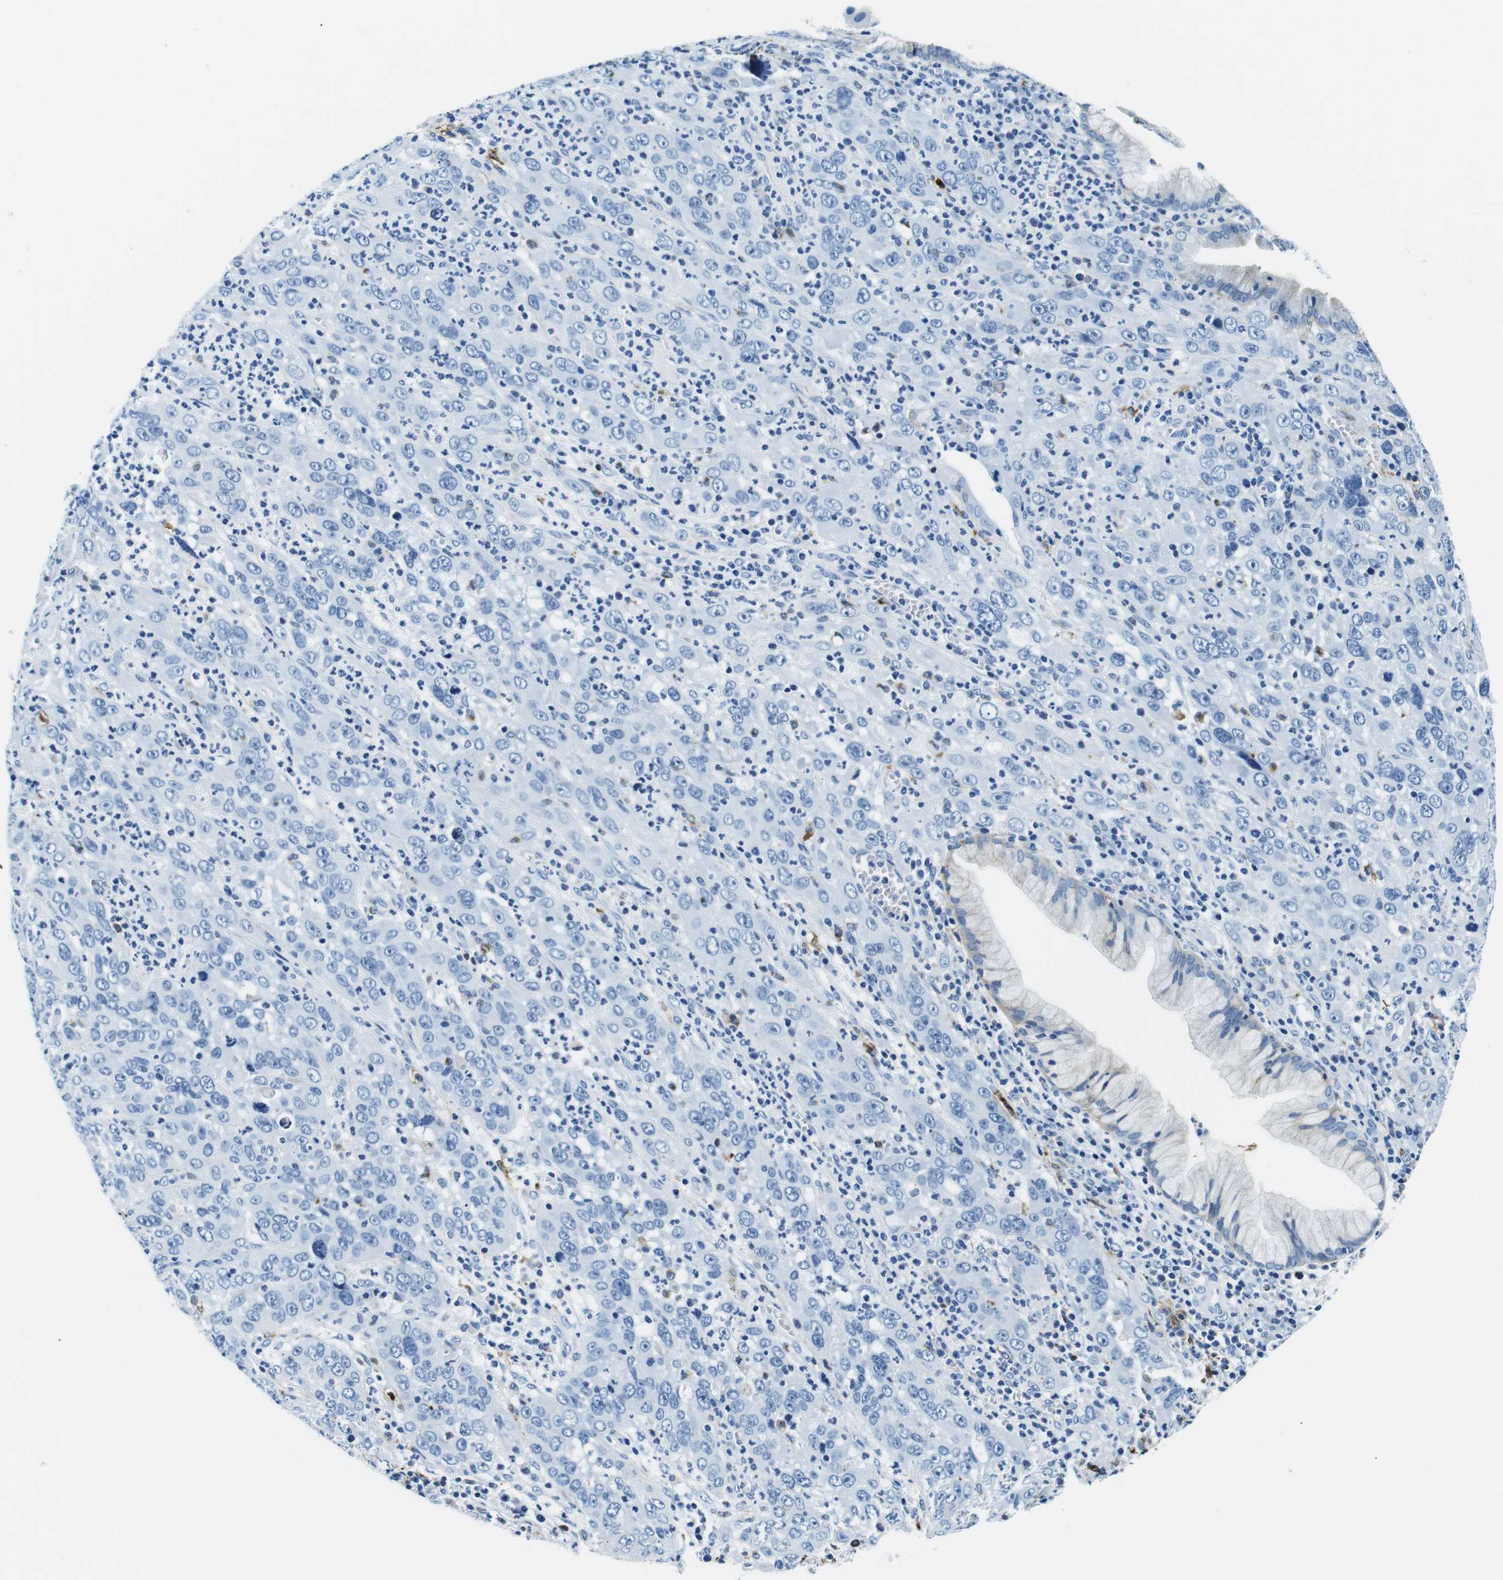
{"staining": {"intensity": "negative", "quantity": "none", "location": "none"}, "tissue": "cervical cancer", "cell_type": "Tumor cells", "image_type": "cancer", "snomed": [{"axis": "morphology", "description": "Squamous cell carcinoma, NOS"}, {"axis": "topography", "description": "Cervix"}], "caption": "Immunohistochemistry micrograph of neoplastic tissue: squamous cell carcinoma (cervical) stained with DAB demonstrates no significant protein positivity in tumor cells. Nuclei are stained in blue.", "gene": "HLA-DRB1", "patient": {"sex": "female", "age": 32}}